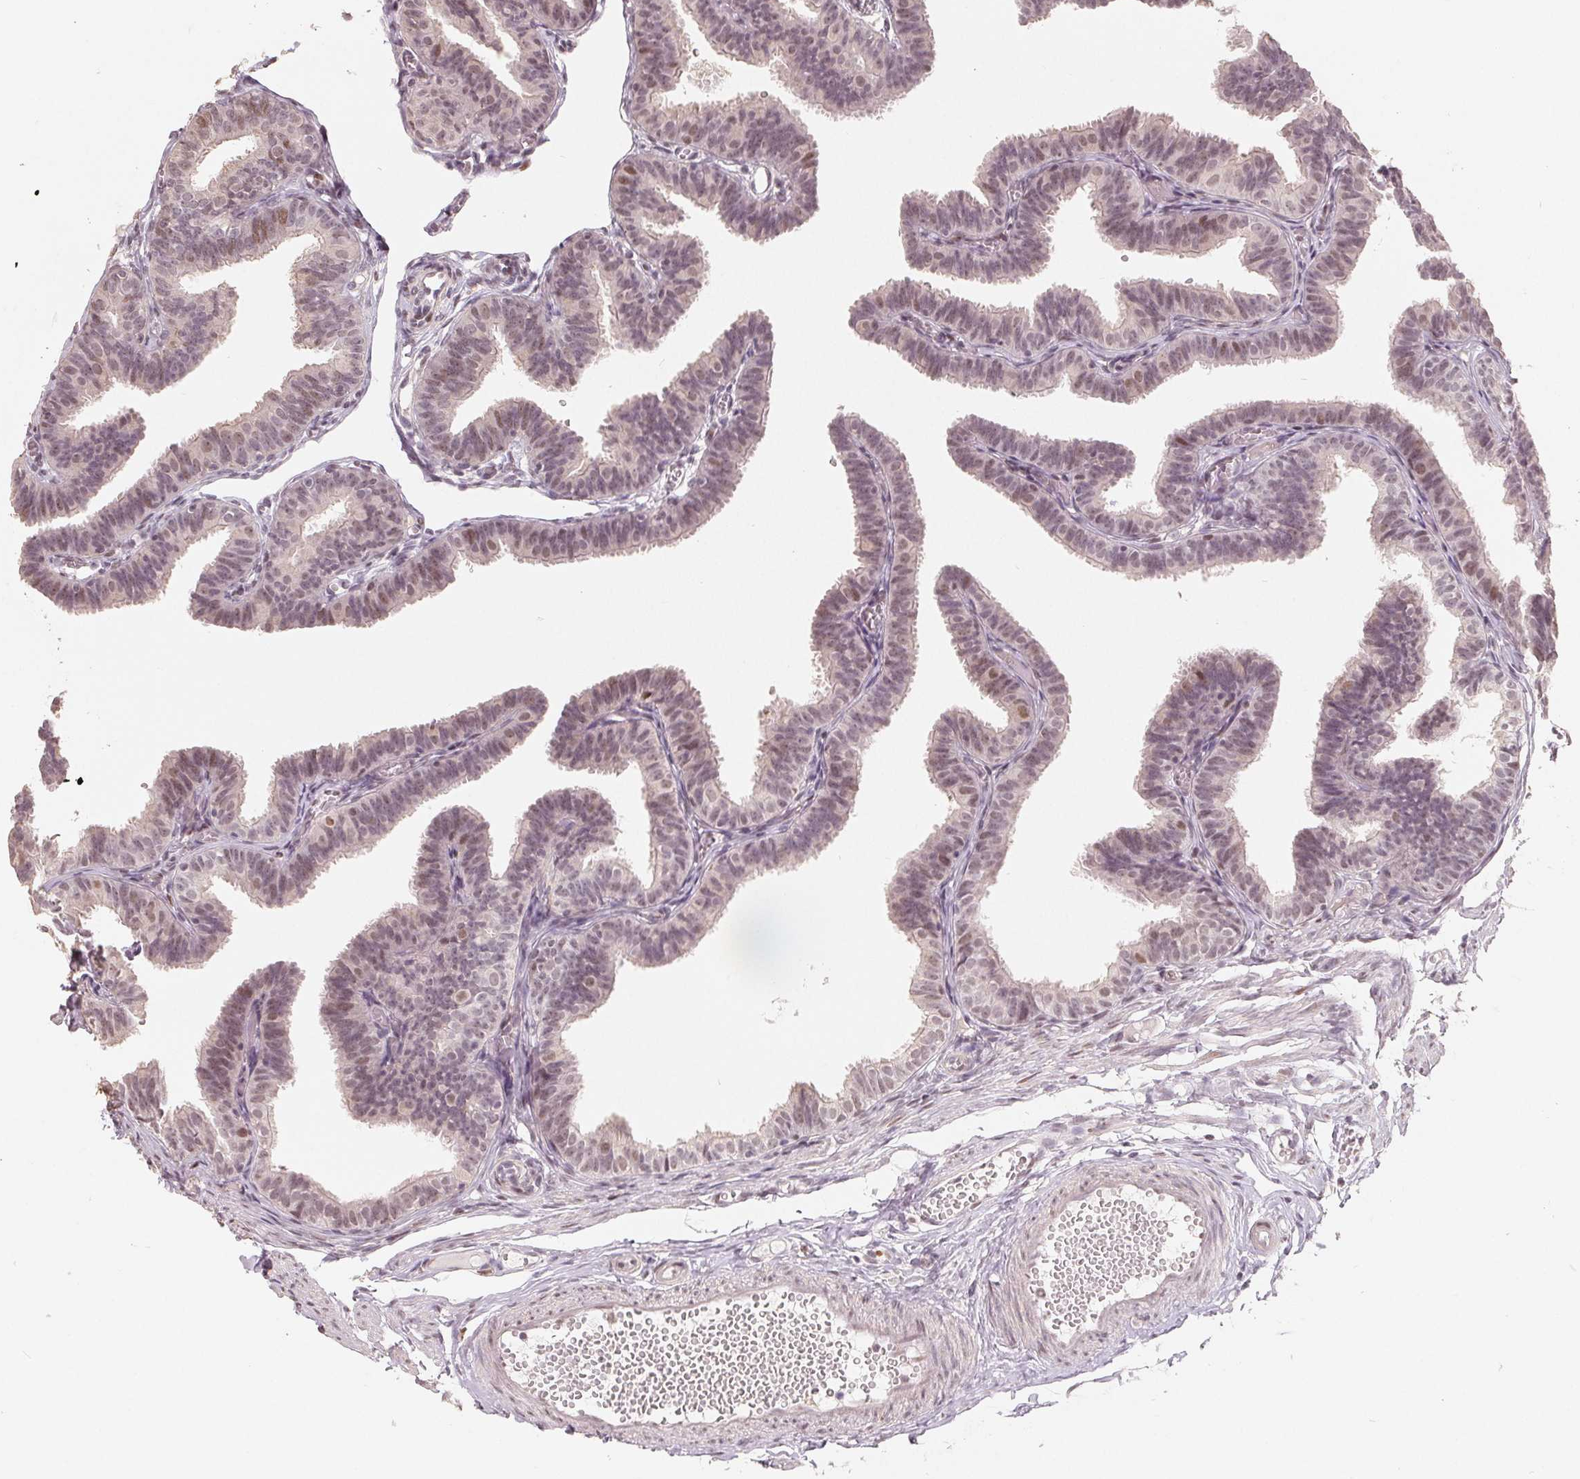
{"staining": {"intensity": "weak", "quantity": "25%-75%", "location": "nuclear"}, "tissue": "fallopian tube", "cell_type": "Glandular cells", "image_type": "normal", "snomed": [{"axis": "morphology", "description": "Normal tissue, NOS"}, {"axis": "topography", "description": "Fallopian tube"}], "caption": "Unremarkable fallopian tube demonstrates weak nuclear positivity in about 25%-75% of glandular cells, visualized by immunohistochemistry. The staining is performed using DAB brown chromogen to label protein expression. The nuclei are counter-stained blue using hematoxylin.", "gene": "CCDC138", "patient": {"sex": "female", "age": 25}}